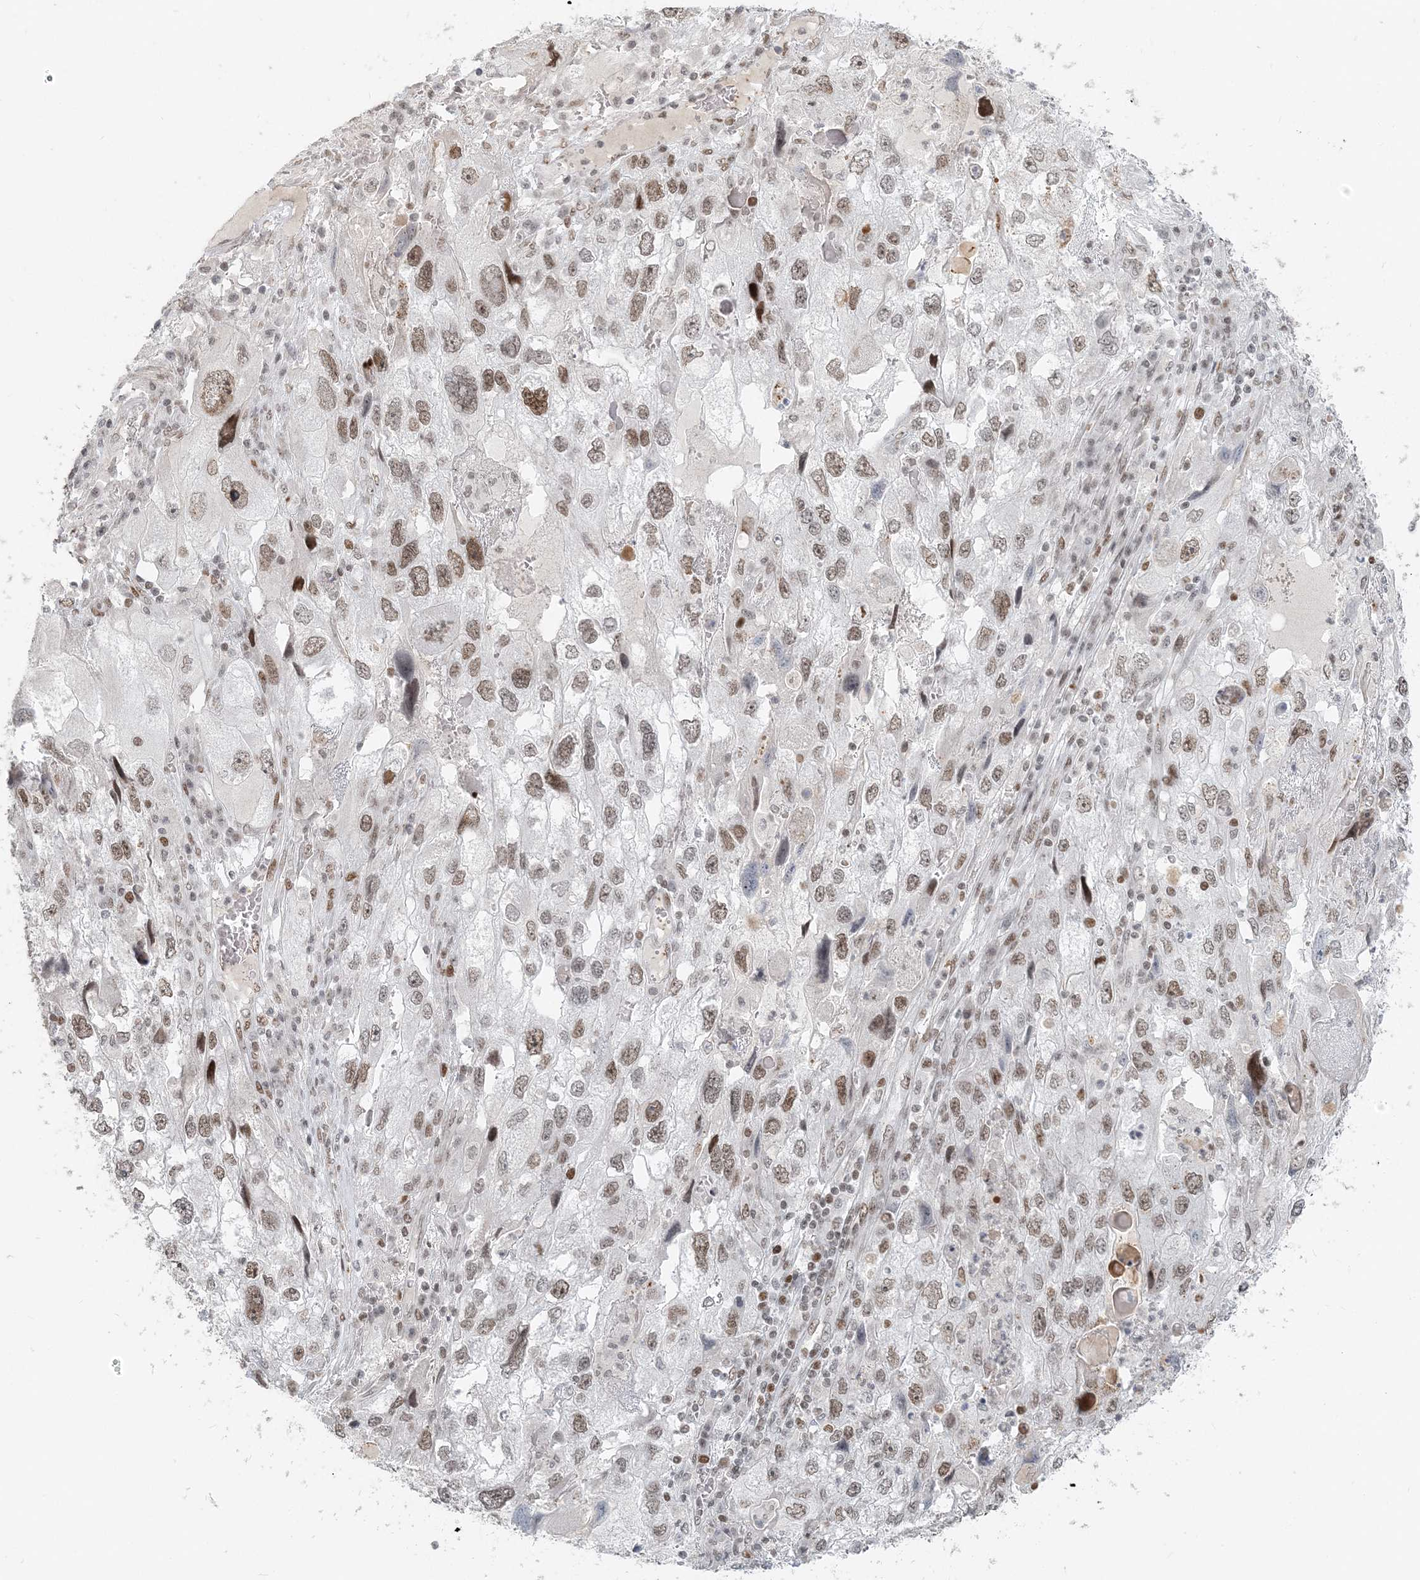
{"staining": {"intensity": "moderate", "quantity": "25%-75%", "location": "nuclear"}, "tissue": "endometrial cancer", "cell_type": "Tumor cells", "image_type": "cancer", "snomed": [{"axis": "morphology", "description": "Adenocarcinoma, NOS"}, {"axis": "topography", "description": "Endometrium"}], "caption": "A brown stain labels moderate nuclear expression of a protein in human endometrial cancer tumor cells. (Brightfield microscopy of DAB IHC at high magnification).", "gene": "BAZ1B", "patient": {"sex": "female", "age": 49}}